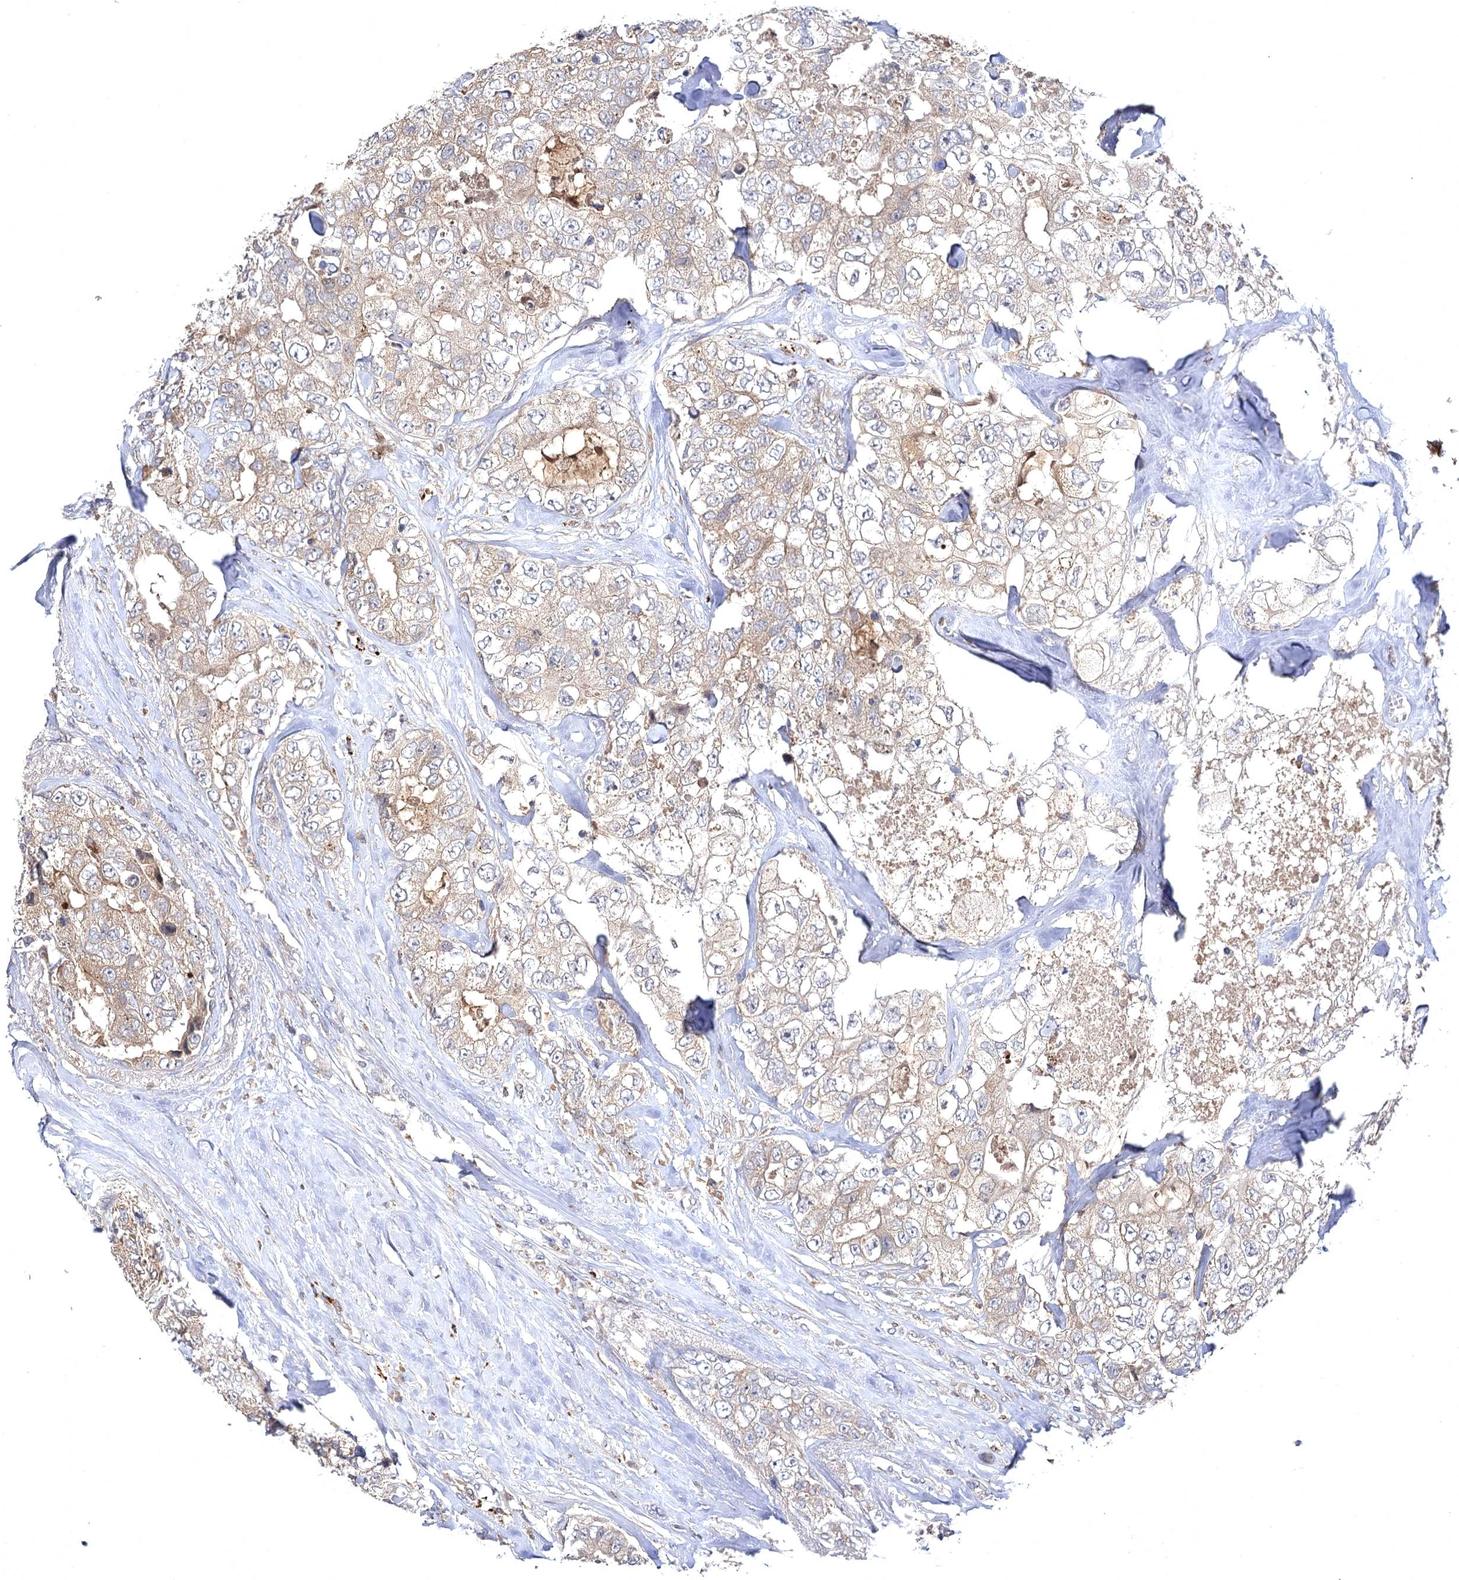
{"staining": {"intensity": "weak", "quantity": ">75%", "location": "cytoplasmic/membranous"}, "tissue": "breast cancer", "cell_type": "Tumor cells", "image_type": "cancer", "snomed": [{"axis": "morphology", "description": "Duct carcinoma"}, {"axis": "topography", "description": "Breast"}], "caption": "This is a histology image of immunohistochemistry (IHC) staining of intraductal carcinoma (breast), which shows weak positivity in the cytoplasmic/membranous of tumor cells.", "gene": "BCR", "patient": {"sex": "female", "age": 62}}